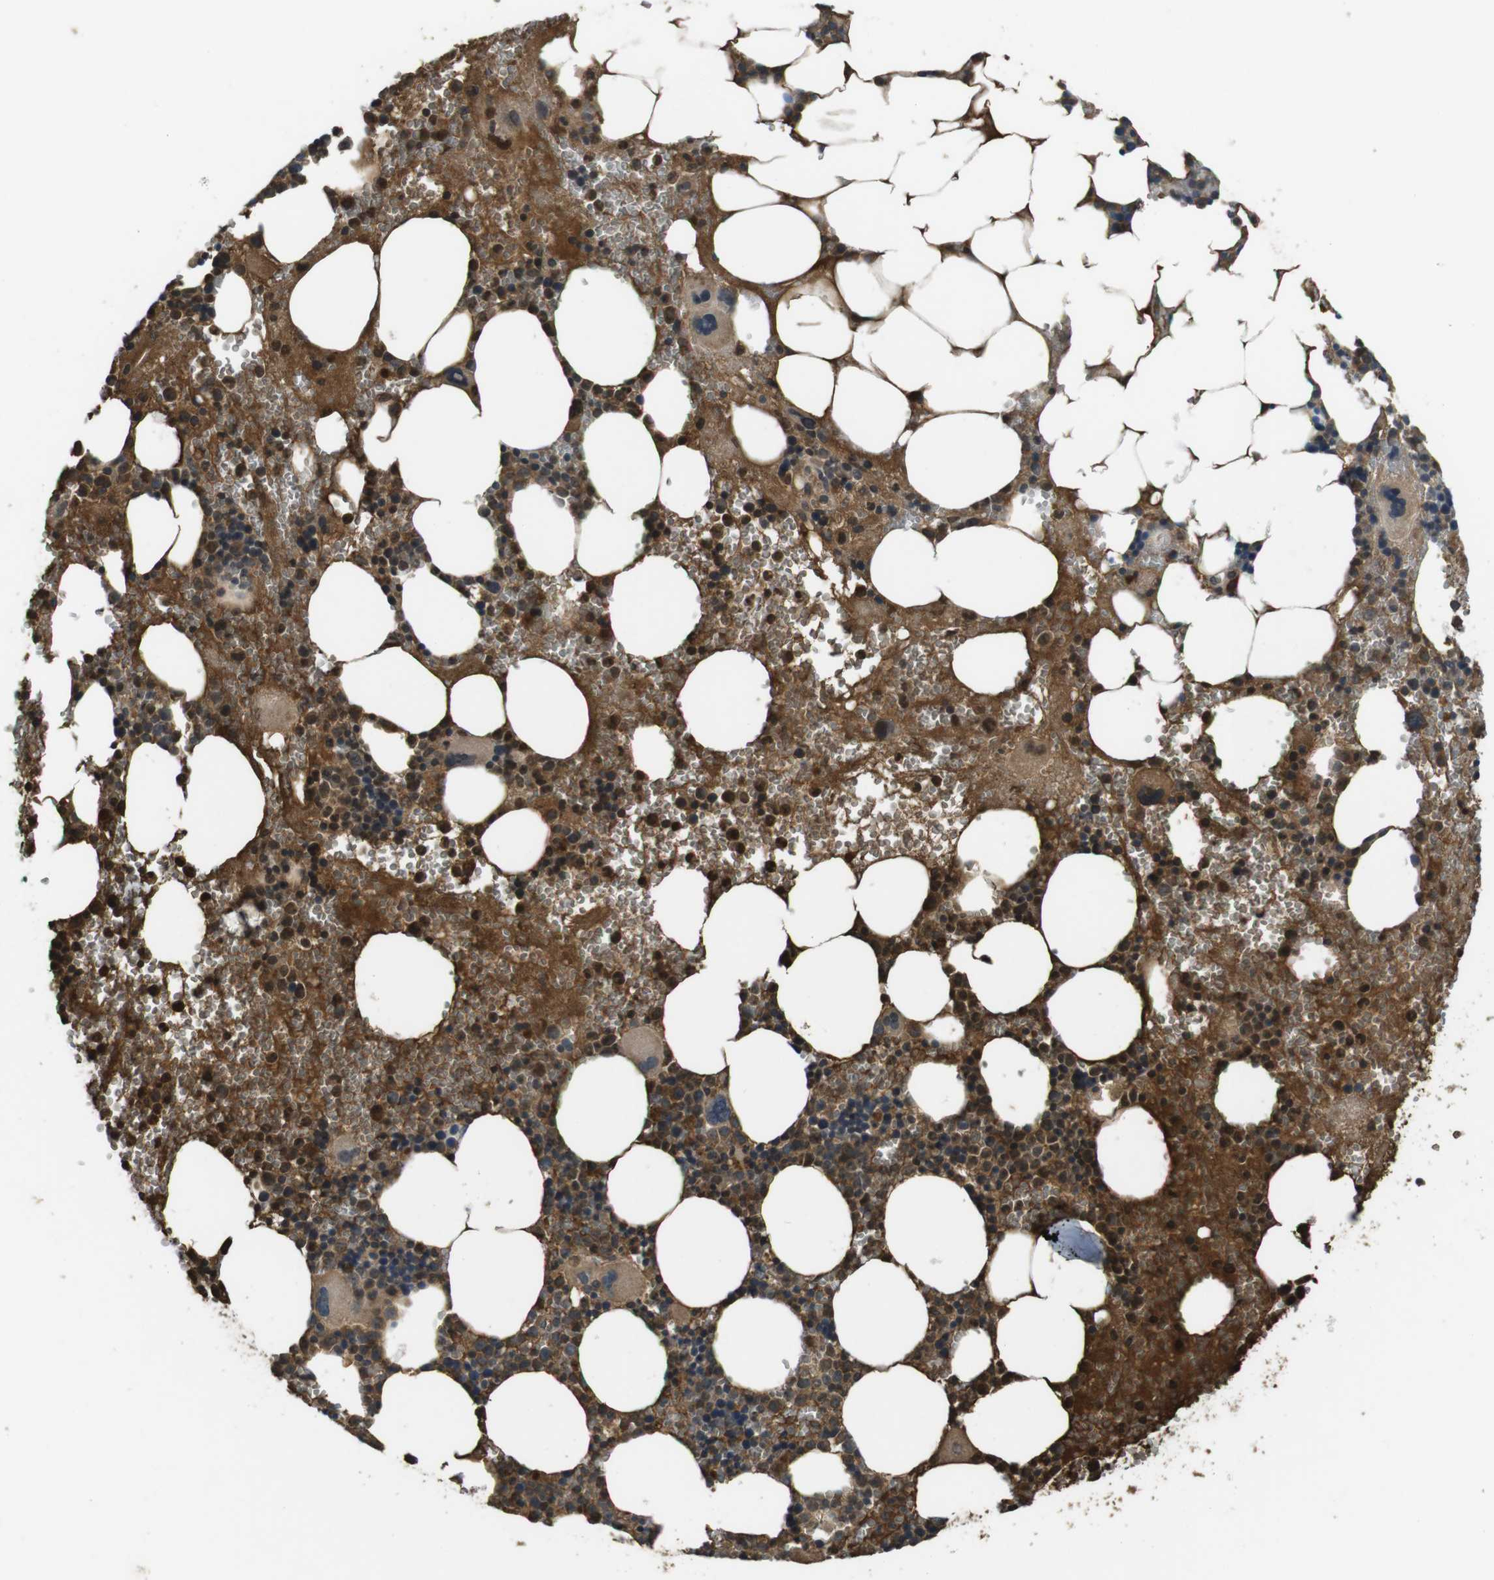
{"staining": {"intensity": "moderate", "quantity": ">75%", "location": "cytoplasmic/membranous"}, "tissue": "bone marrow", "cell_type": "Hematopoietic cells", "image_type": "normal", "snomed": [{"axis": "morphology", "description": "Normal tissue, NOS"}, {"axis": "morphology", "description": "Inflammation, NOS"}, {"axis": "topography", "description": "Bone marrow"}], "caption": "Protein analysis of normal bone marrow demonstrates moderate cytoplasmic/membranous expression in about >75% of hematopoietic cells.", "gene": "LTBP4", "patient": {"sex": "female", "age": 76}}